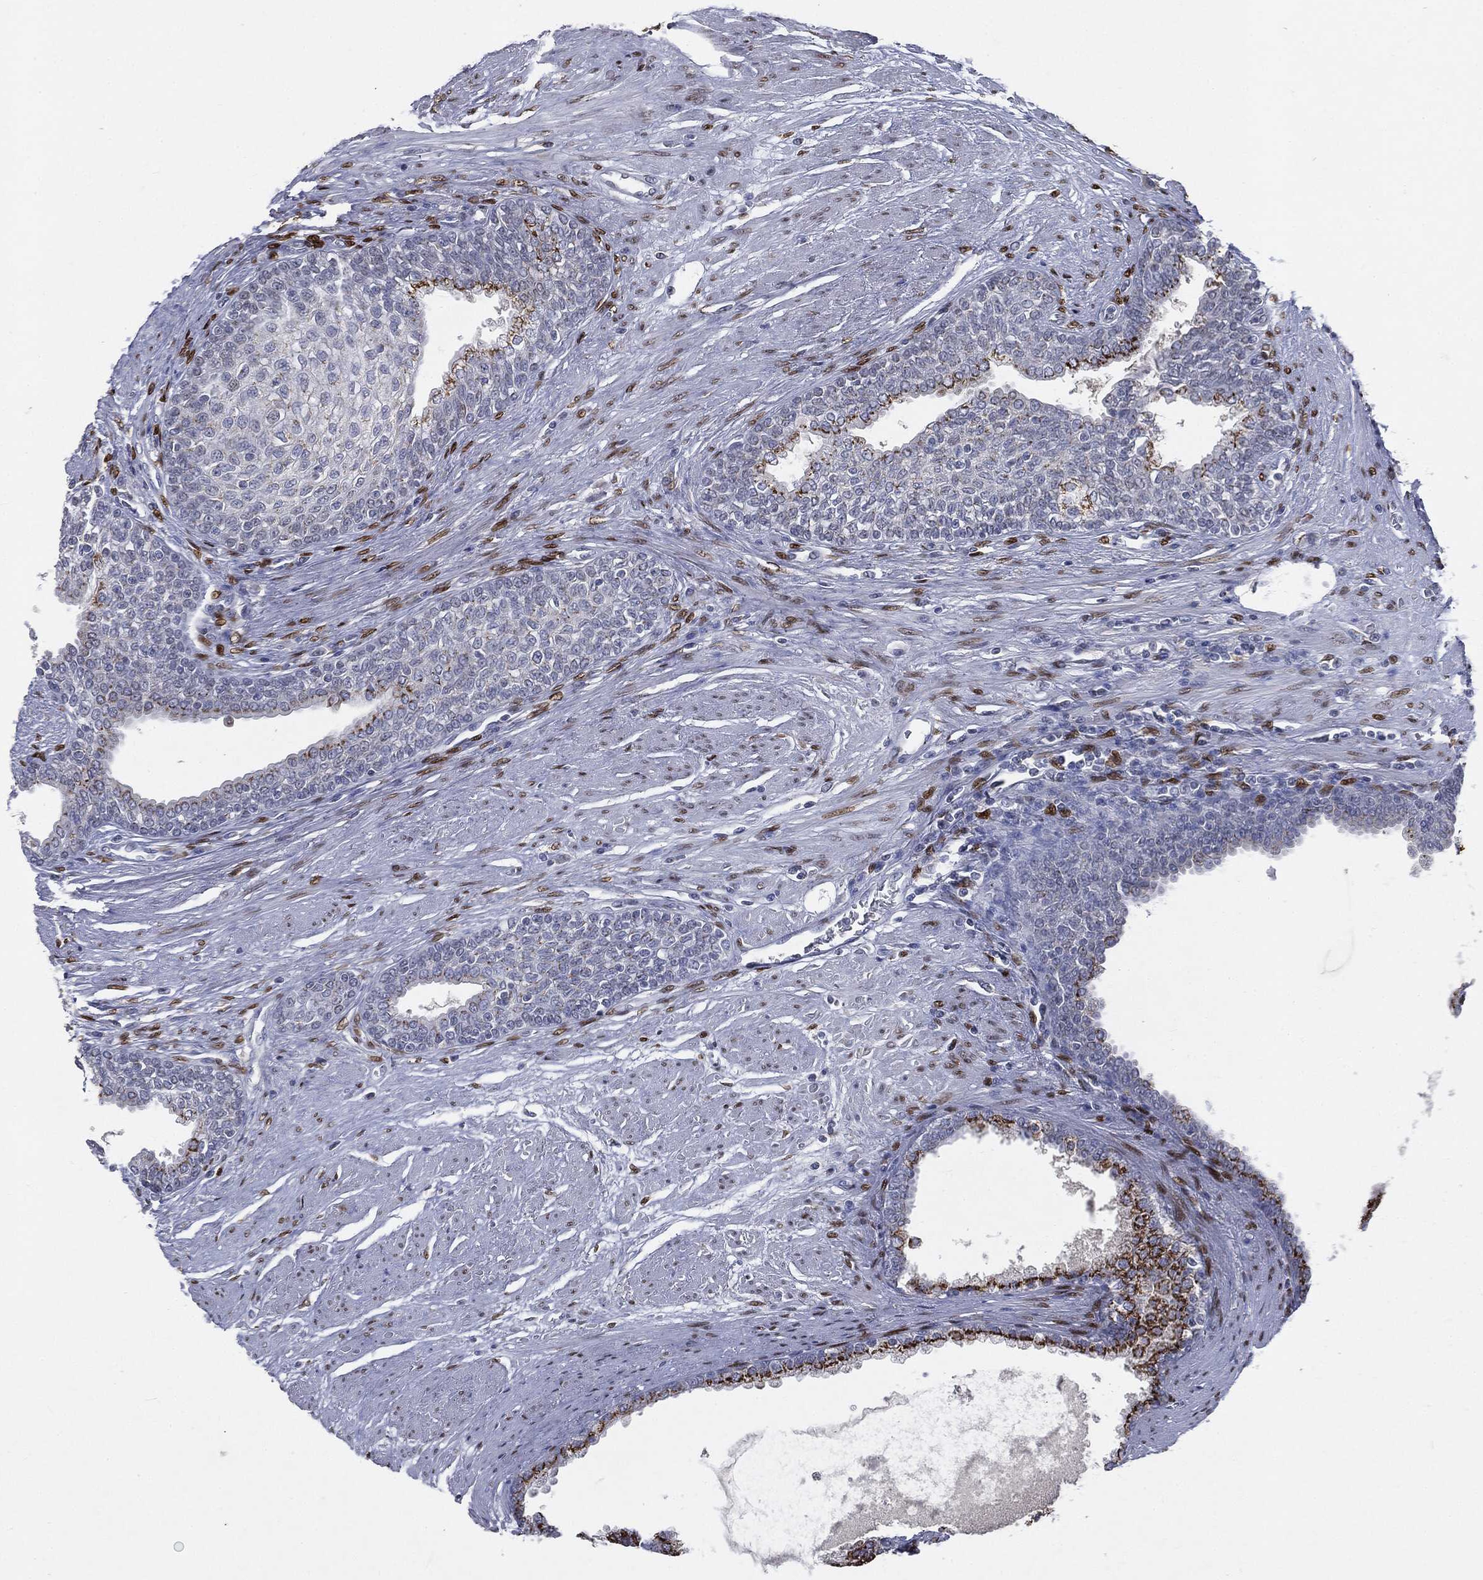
{"staining": {"intensity": "strong", "quantity": "<25%", "location": "cytoplasmic/membranous"}, "tissue": "prostate cancer", "cell_type": "Tumor cells", "image_type": "cancer", "snomed": [{"axis": "morphology", "description": "Adenocarcinoma, NOS"}, {"axis": "topography", "description": "Prostate and seminal vesicle, NOS"}, {"axis": "topography", "description": "Prostate"}], "caption": "Immunohistochemical staining of prostate adenocarcinoma reveals strong cytoplasmic/membranous protein expression in approximately <25% of tumor cells.", "gene": "CASD1", "patient": {"sex": "male", "age": 62}}